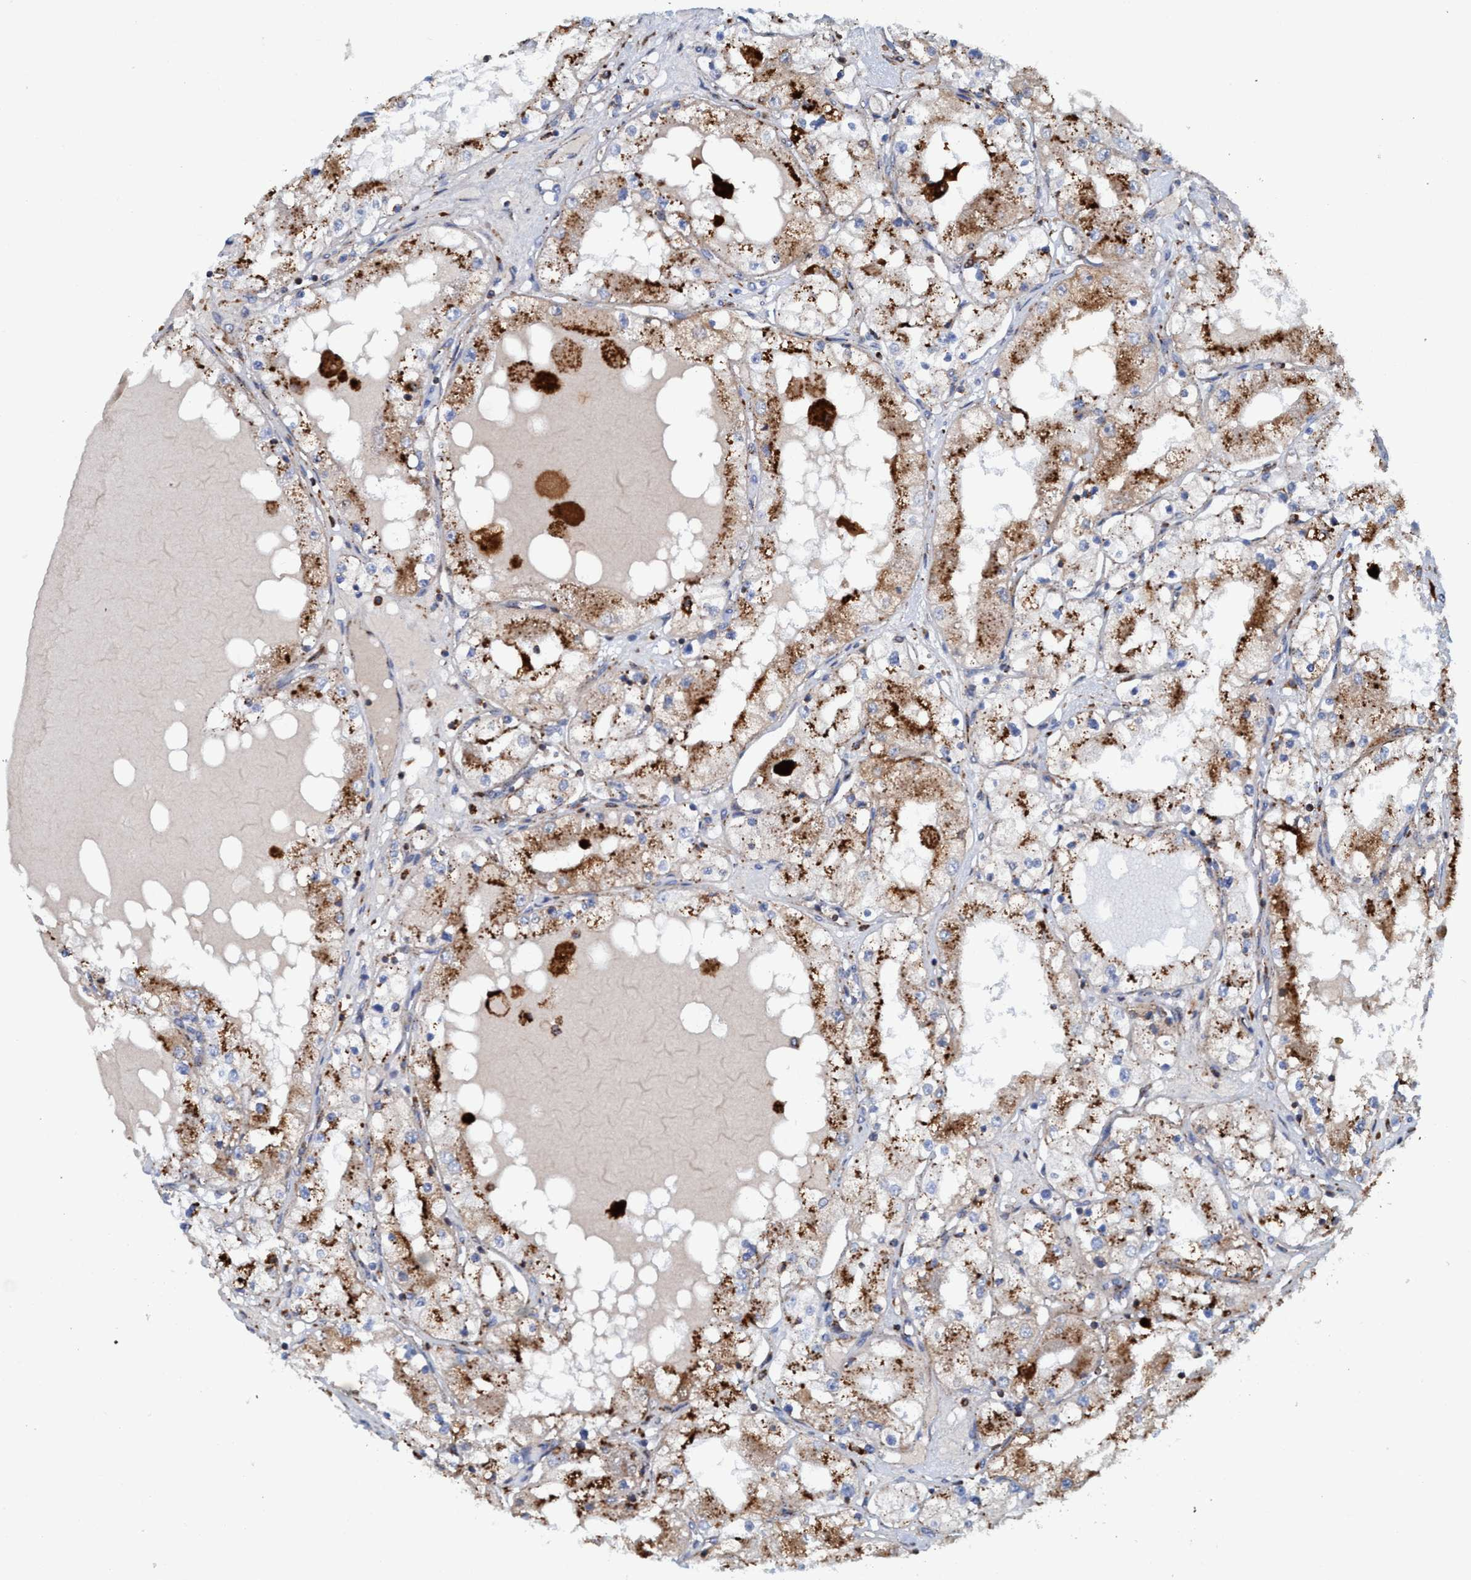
{"staining": {"intensity": "moderate", "quantity": ">75%", "location": "cytoplasmic/membranous"}, "tissue": "renal cancer", "cell_type": "Tumor cells", "image_type": "cancer", "snomed": [{"axis": "morphology", "description": "Adenocarcinoma, NOS"}, {"axis": "topography", "description": "Kidney"}], "caption": "IHC micrograph of human renal cancer stained for a protein (brown), which demonstrates medium levels of moderate cytoplasmic/membranous positivity in approximately >75% of tumor cells.", "gene": "TRIM65", "patient": {"sex": "male", "age": 68}}